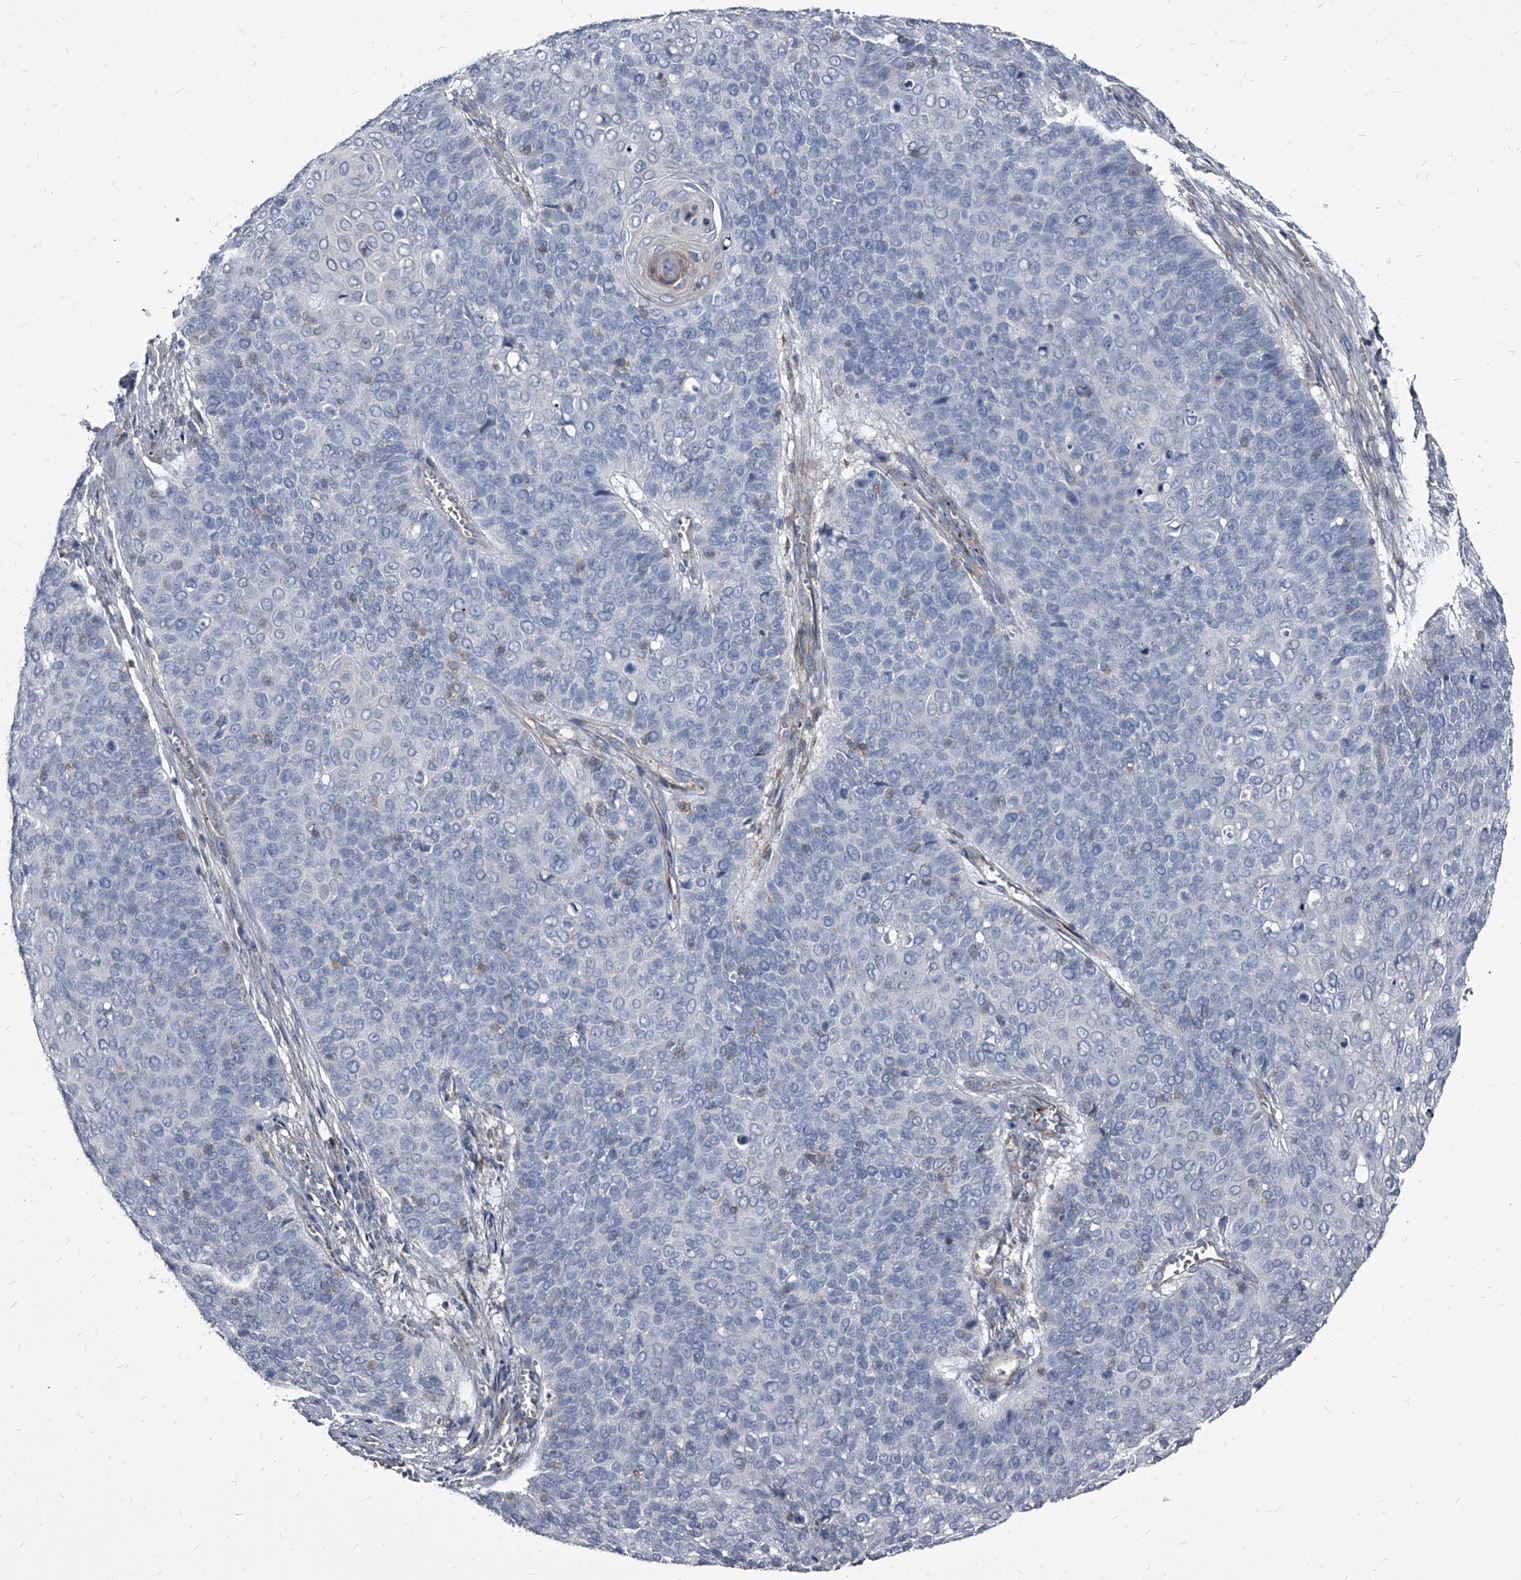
{"staining": {"intensity": "negative", "quantity": "none", "location": "none"}, "tissue": "cervical cancer", "cell_type": "Tumor cells", "image_type": "cancer", "snomed": [{"axis": "morphology", "description": "Squamous cell carcinoma, NOS"}, {"axis": "topography", "description": "Cervix"}], "caption": "IHC histopathology image of human cervical squamous cell carcinoma stained for a protein (brown), which demonstrates no staining in tumor cells. The staining is performed using DAB brown chromogen with nuclei counter-stained in using hematoxylin.", "gene": "PGLYRP3", "patient": {"sex": "female", "age": 39}}